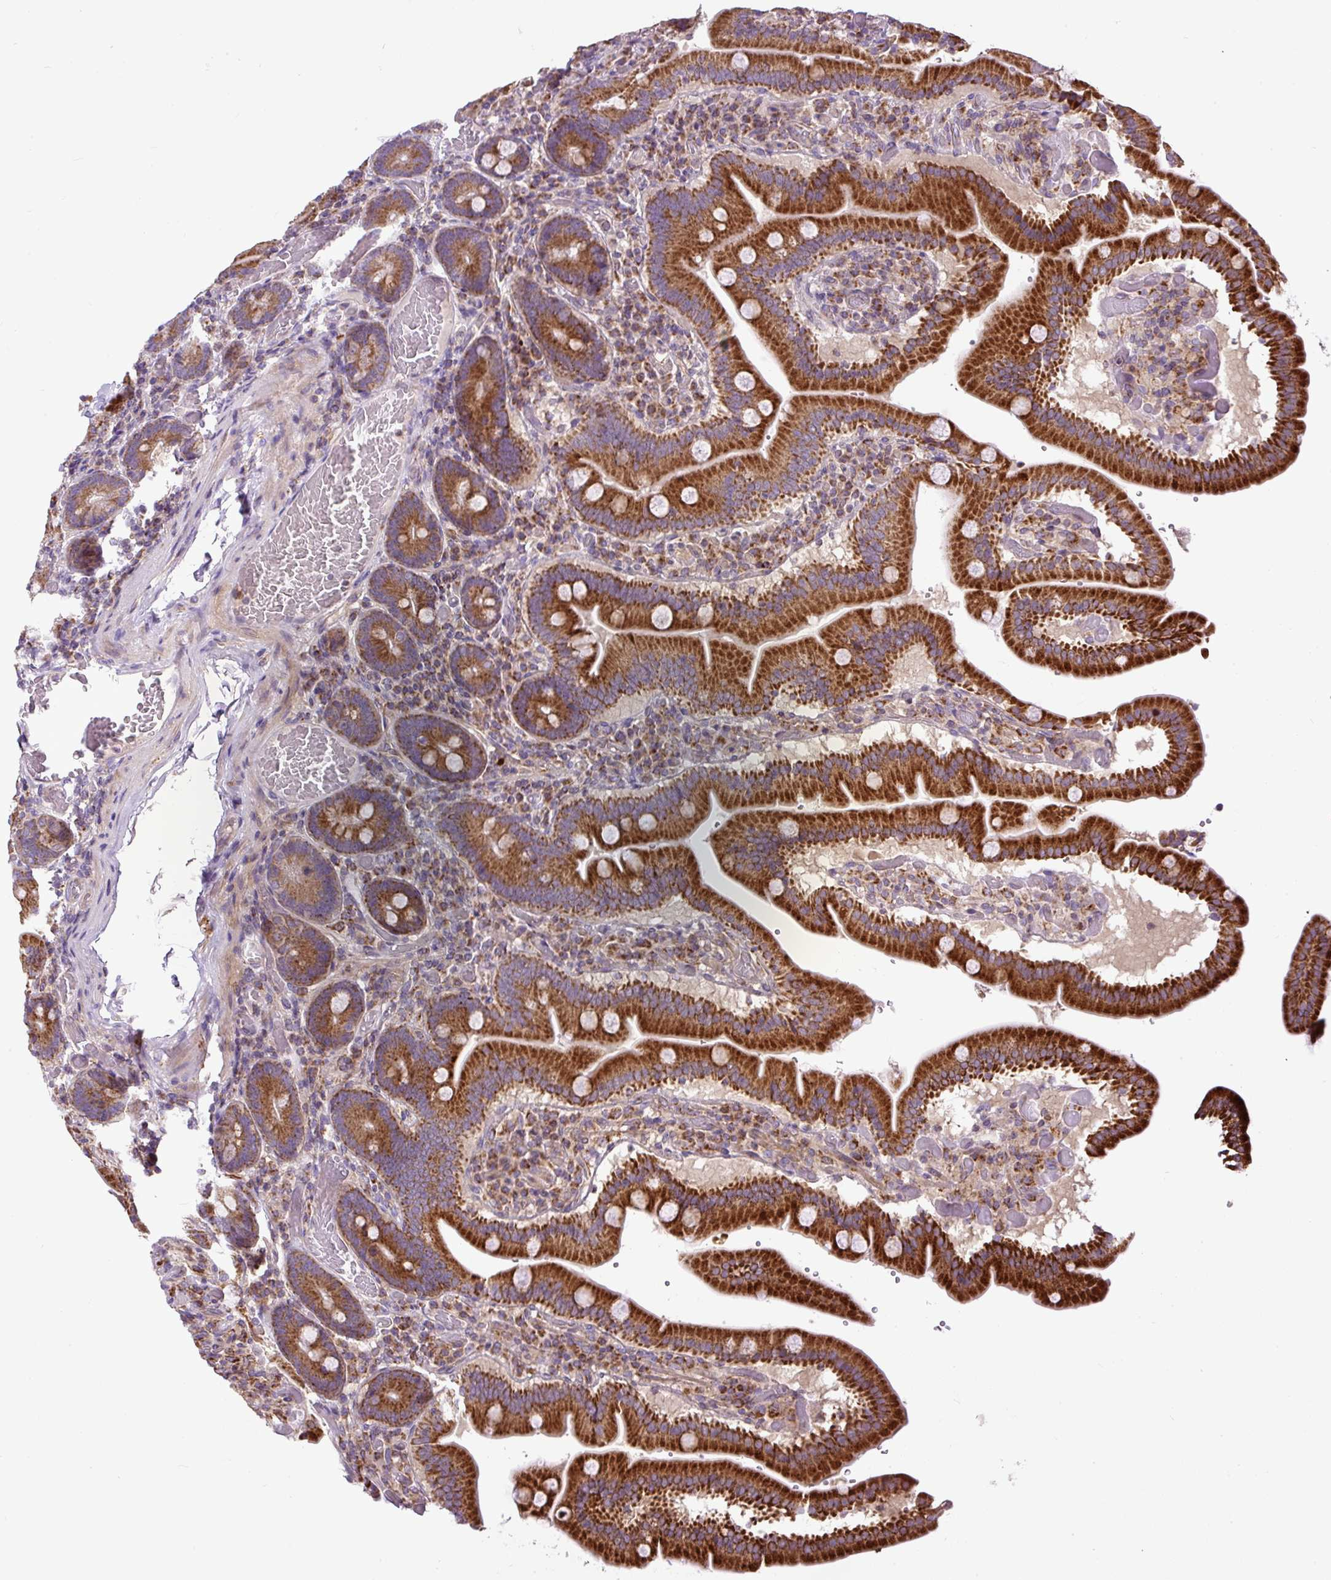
{"staining": {"intensity": "strong", "quantity": ">75%", "location": "cytoplasmic/membranous"}, "tissue": "duodenum", "cell_type": "Glandular cells", "image_type": "normal", "snomed": [{"axis": "morphology", "description": "Normal tissue, NOS"}, {"axis": "topography", "description": "Duodenum"}], "caption": "Brown immunohistochemical staining in normal human duodenum reveals strong cytoplasmic/membranous positivity in approximately >75% of glandular cells.", "gene": "ZNF547", "patient": {"sex": "female", "age": 62}}